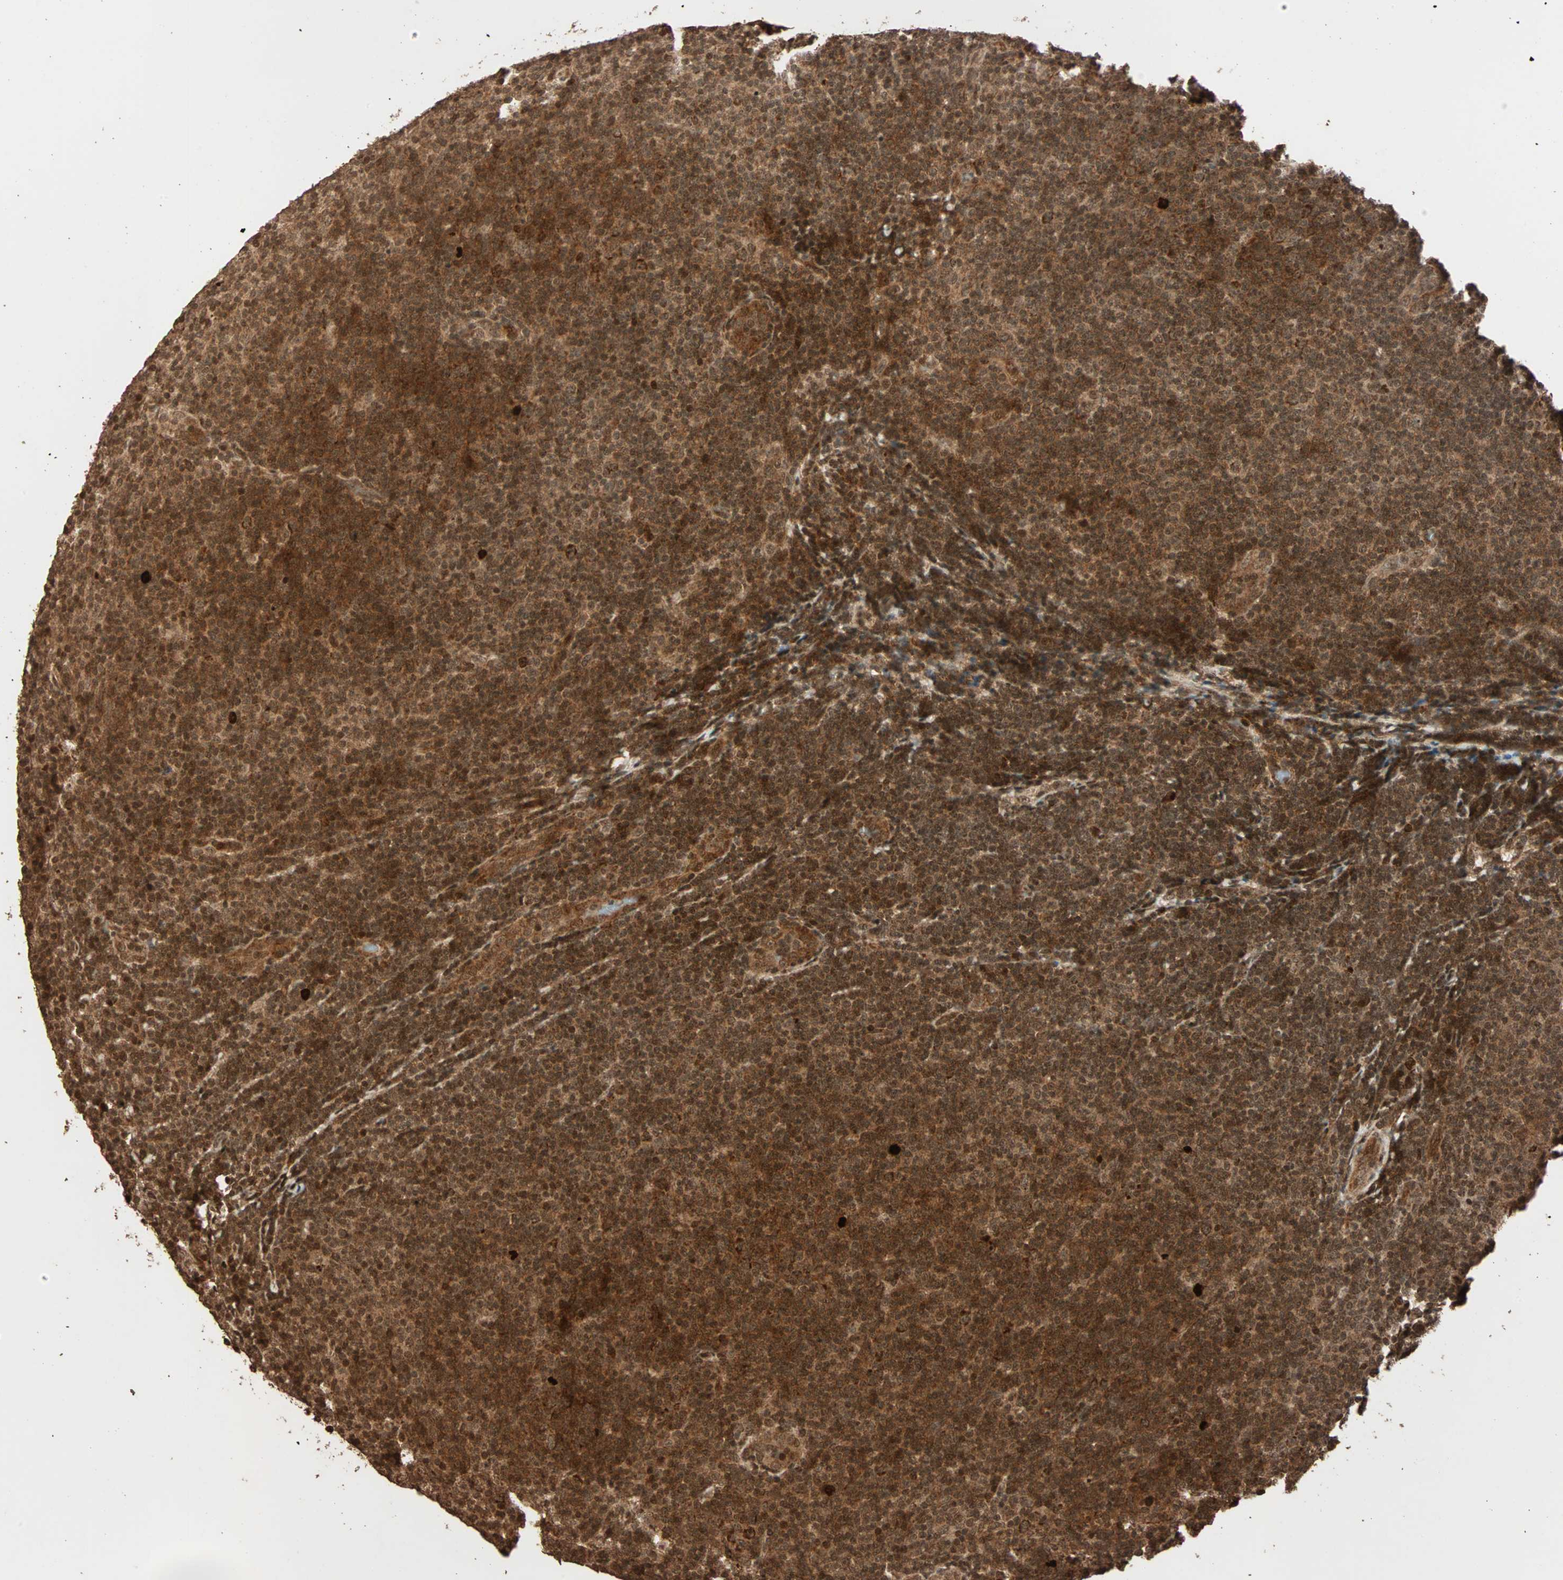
{"staining": {"intensity": "strong", "quantity": ">75%", "location": "nuclear"}, "tissue": "lymphoma", "cell_type": "Tumor cells", "image_type": "cancer", "snomed": [{"axis": "morphology", "description": "Malignant lymphoma, non-Hodgkin's type, Low grade"}, {"axis": "topography", "description": "Lymph node"}], "caption": "Human low-grade malignant lymphoma, non-Hodgkin's type stained with a brown dye displays strong nuclear positive expression in about >75% of tumor cells.", "gene": "ALKBH5", "patient": {"sex": "male", "age": 83}}